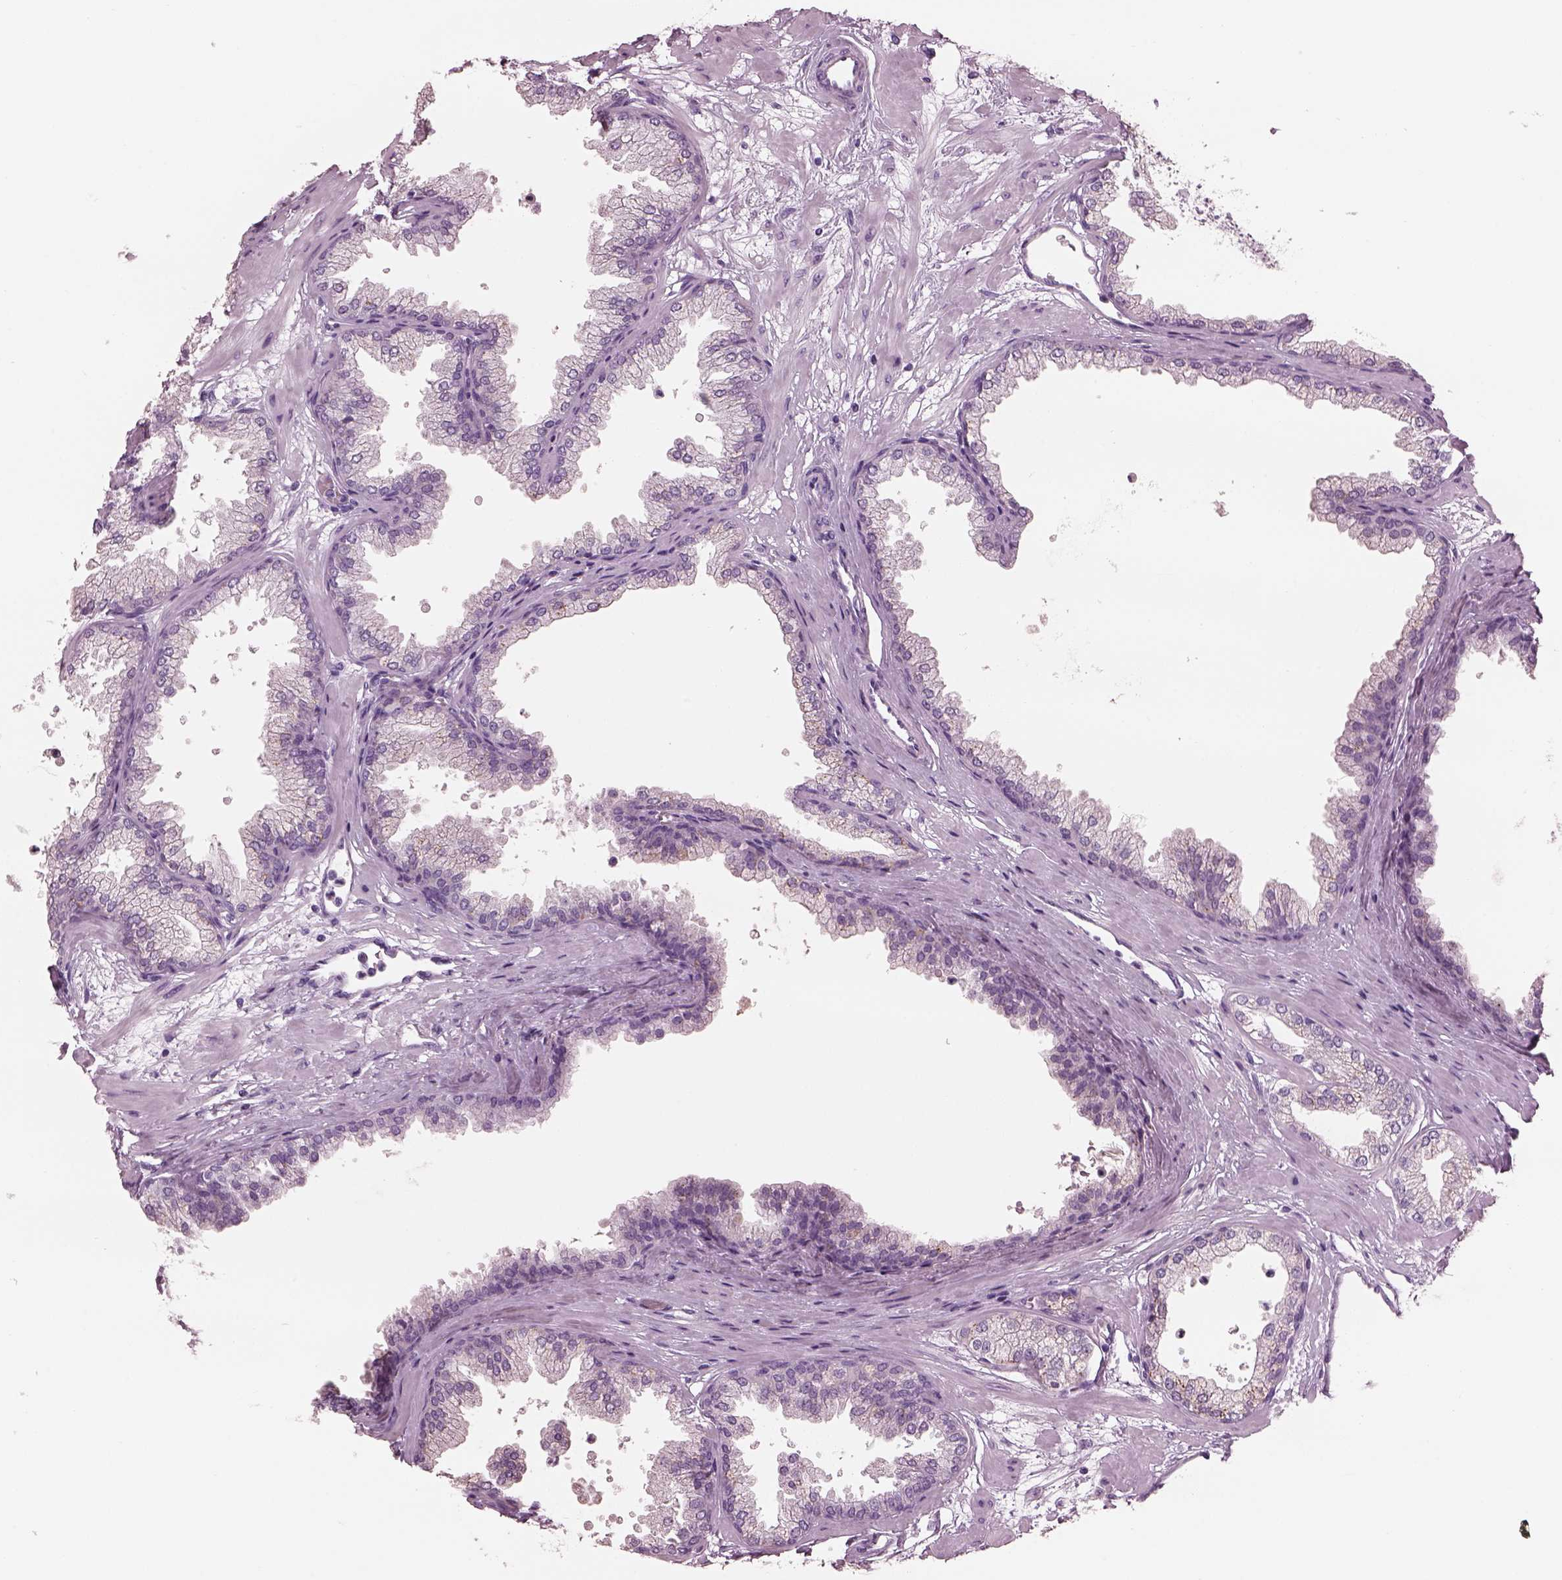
{"staining": {"intensity": "negative", "quantity": "none", "location": "none"}, "tissue": "prostate", "cell_type": "Glandular cells", "image_type": "normal", "snomed": [{"axis": "morphology", "description": "Normal tissue, NOS"}, {"axis": "topography", "description": "Prostate"}], "caption": "Glandular cells are negative for brown protein staining in normal prostate. (DAB immunohistochemistry, high magnification).", "gene": "PACRG", "patient": {"sex": "male", "age": 37}}